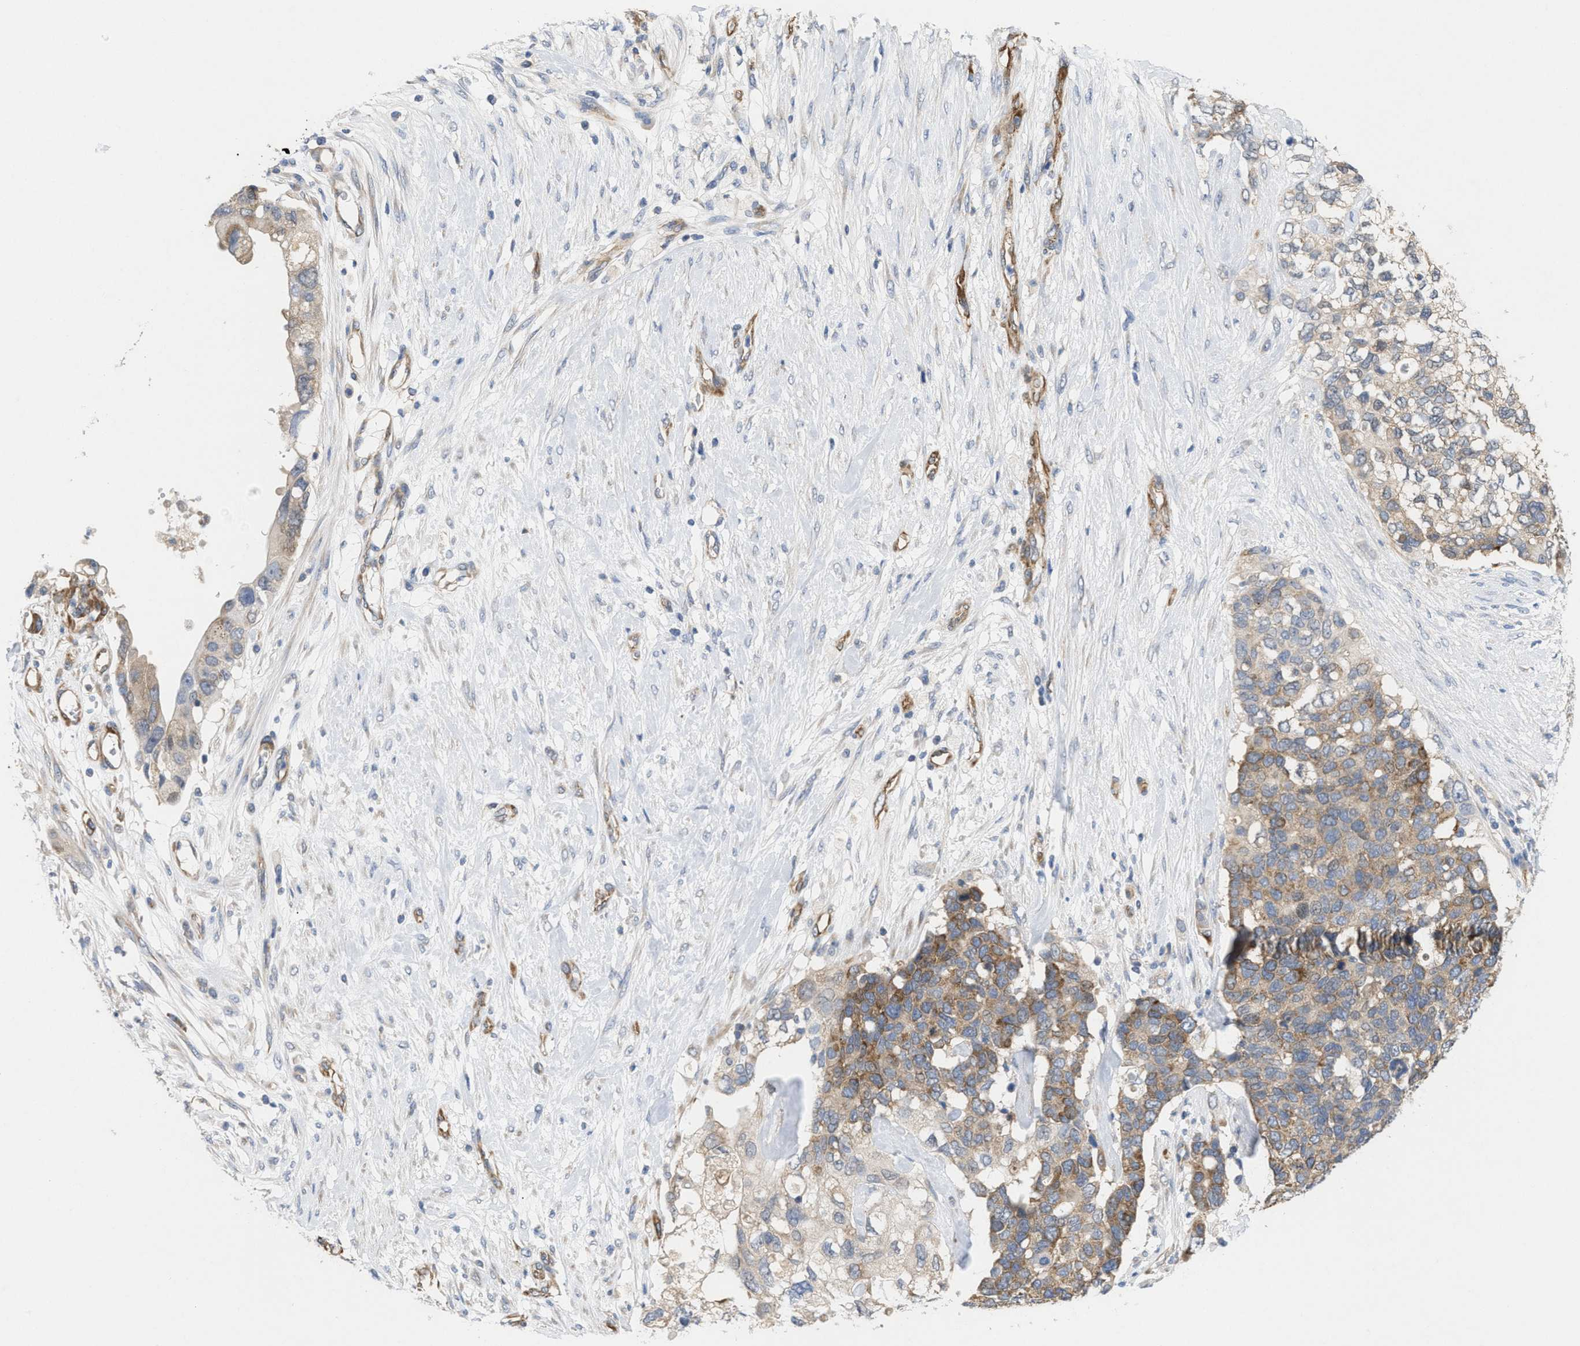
{"staining": {"intensity": "moderate", "quantity": ">75%", "location": "cytoplasmic/membranous"}, "tissue": "pancreatic cancer", "cell_type": "Tumor cells", "image_type": "cancer", "snomed": [{"axis": "morphology", "description": "Adenocarcinoma, NOS"}, {"axis": "topography", "description": "Pancreas"}], "caption": "Tumor cells exhibit medium levels of moderate cytoplasmic/membranous staining in approximately >75% of cells in human pancreatic adenocarcinoma.", "gene": "UBAP2", "patient": {"sex": "female", "age": 56}}